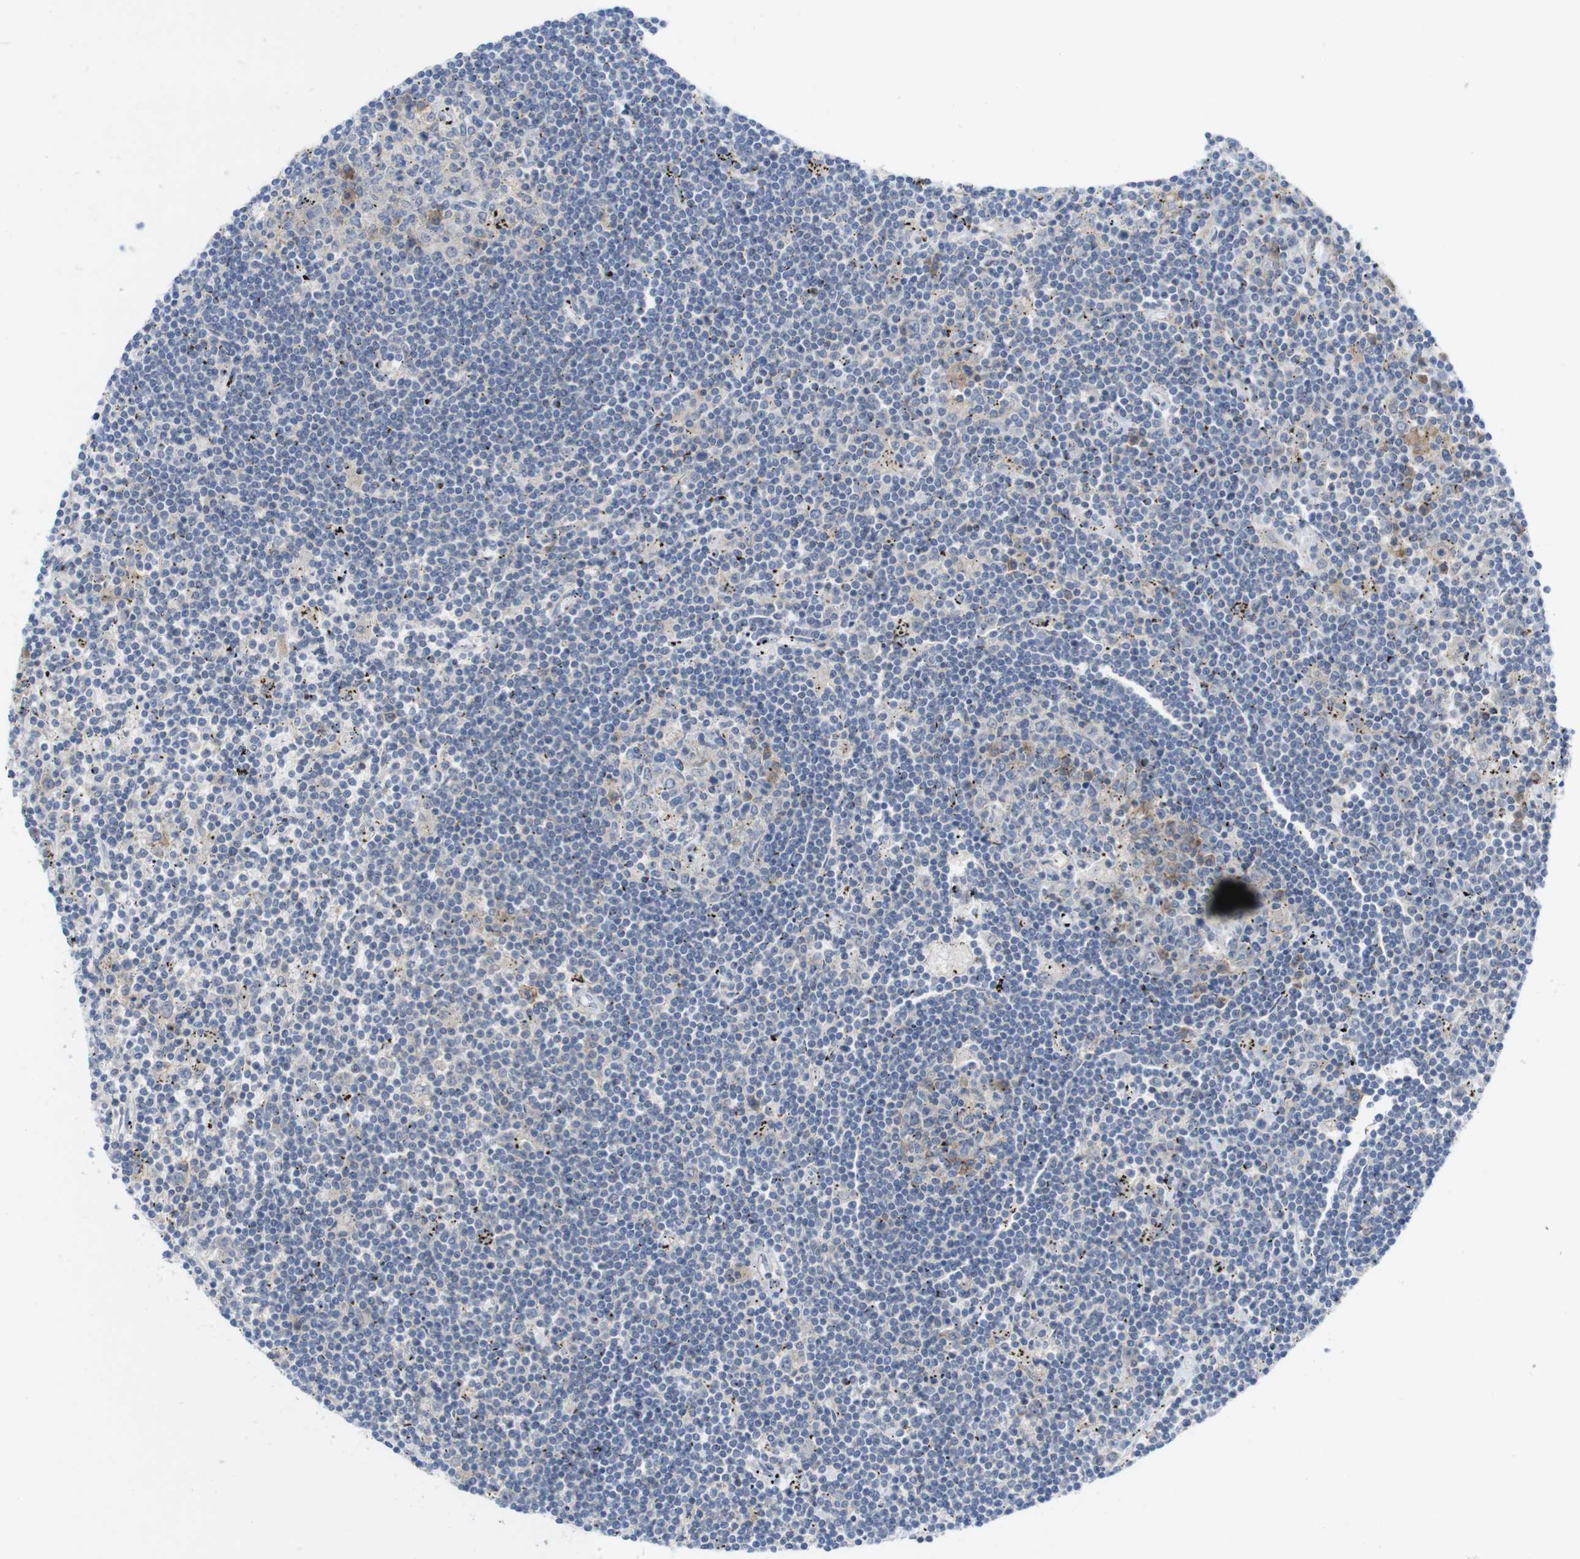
{"staining": {"intensity": "weak", "quantity": "<25%", "location": "cytoplasmic/membranous"}, "tissue": "lymphoma", "cell_type": "Tumor cells", "image_type": "cancer", "snomed": [{"axis": "morphology", "description": "Malignant lymphoma, non-Hodgkin's type, Low grade"}, {"axis": "topography", "description": "Spleen"}], "caption": "DAB immunohistochemical staining of lymphoma reveals no significant expression in tumor cells.", "gene": "SLAMF7", "patient": {"sex": "male", "age": 76}}